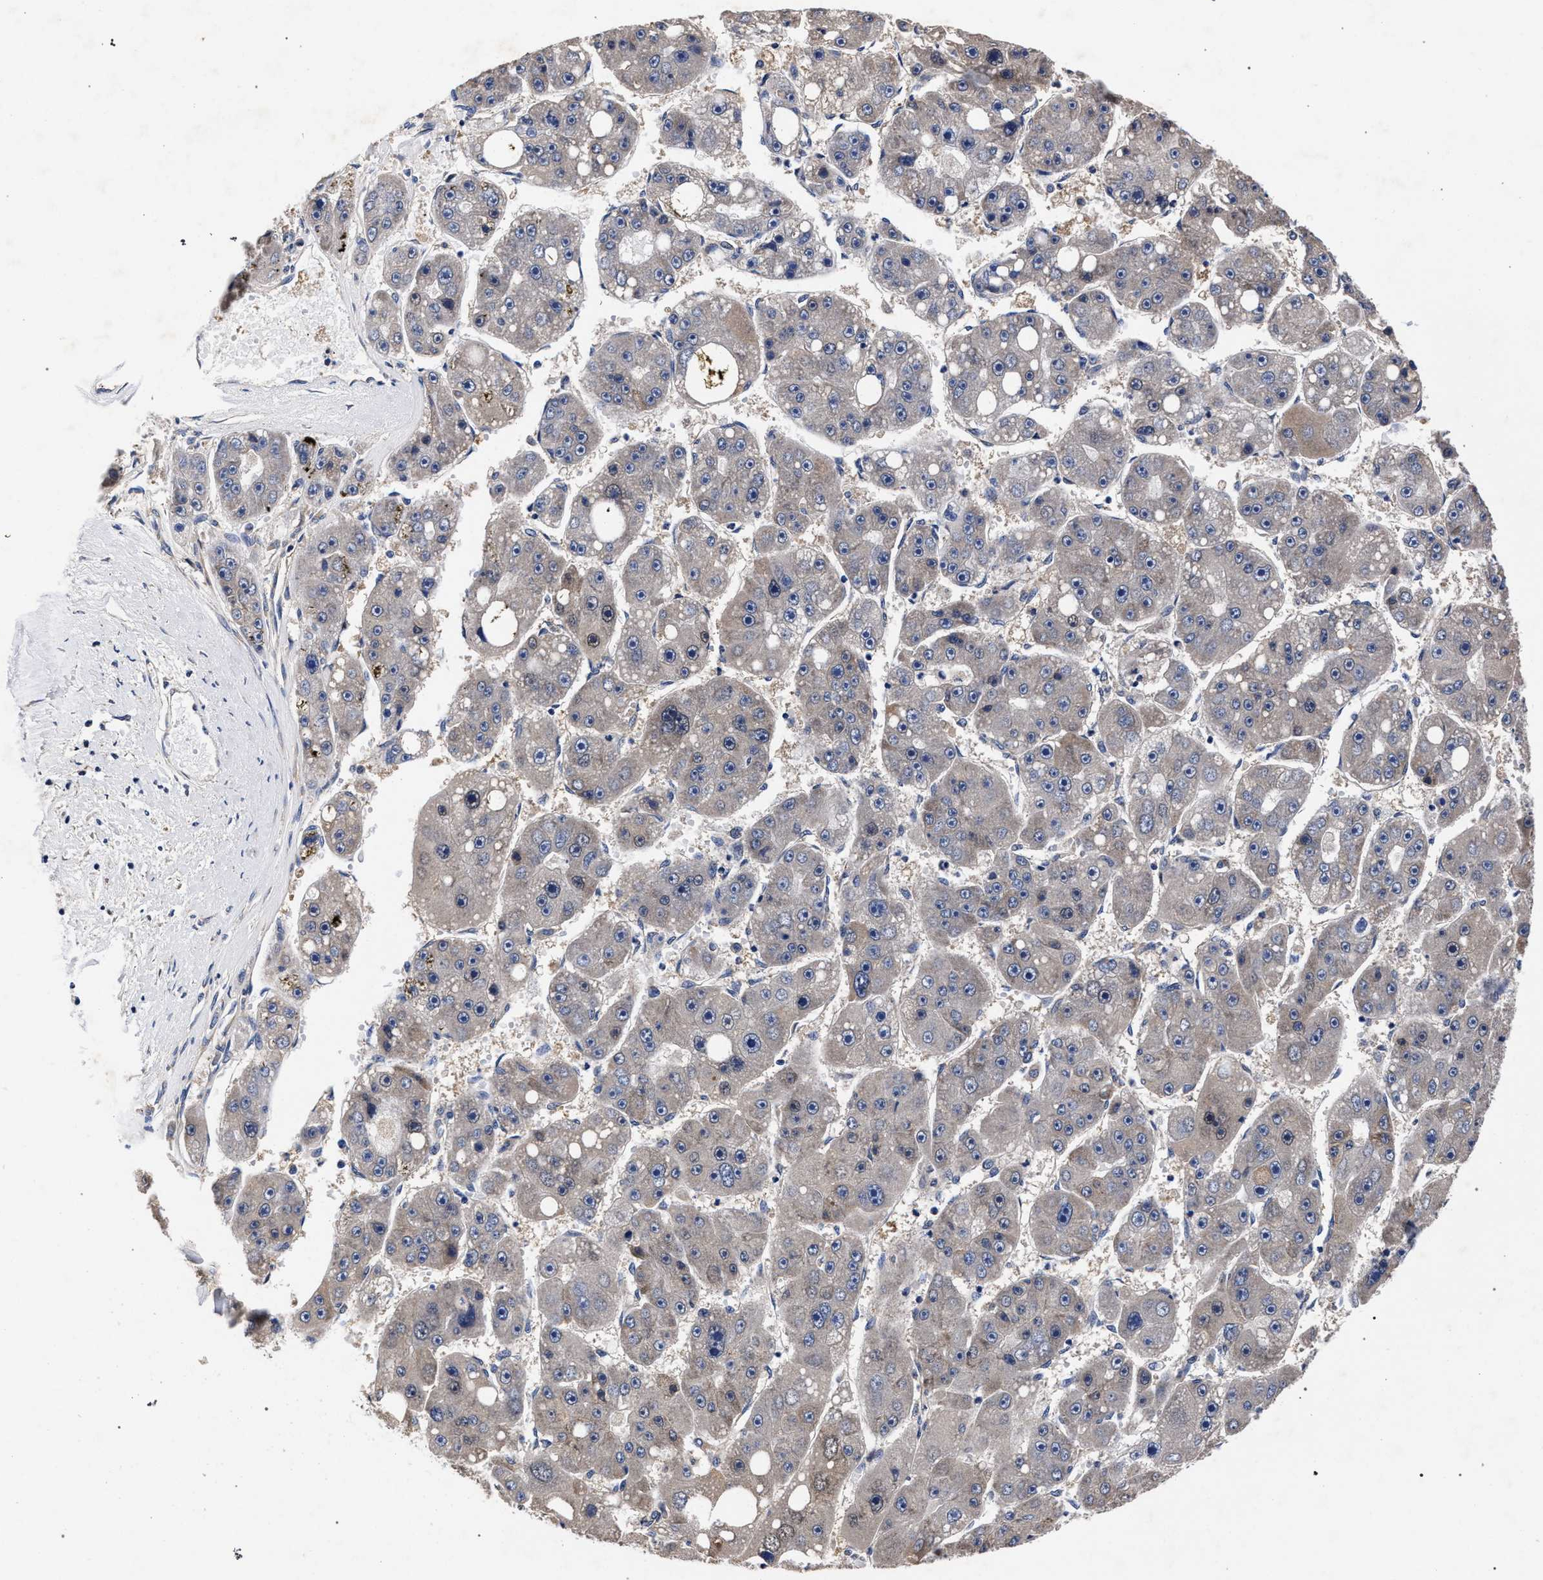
{"staining": {"intensity": "weak", "quantity": "25%-75%", "location": "cytoplasmic/membranous"}, "tissue": "liver cancer", "cell_type": "Tumor cells", "image_type": "cancer", "snomed": [{"axis": "morphology", "description": "Carcinoma, Hepatocellular, NOS"}, {"axis": "topography", "description": "Liver"}], "caption": "Immunohistochemistry (IHC) (DAB) staining of liver hepatocellular carcinoma demonstrates weak cytoplasmic/membranous protein staining in about 25%-75% of tumor cells.", "gene": "CFAP95", "patient": {"sex": "female", "age": 61}}